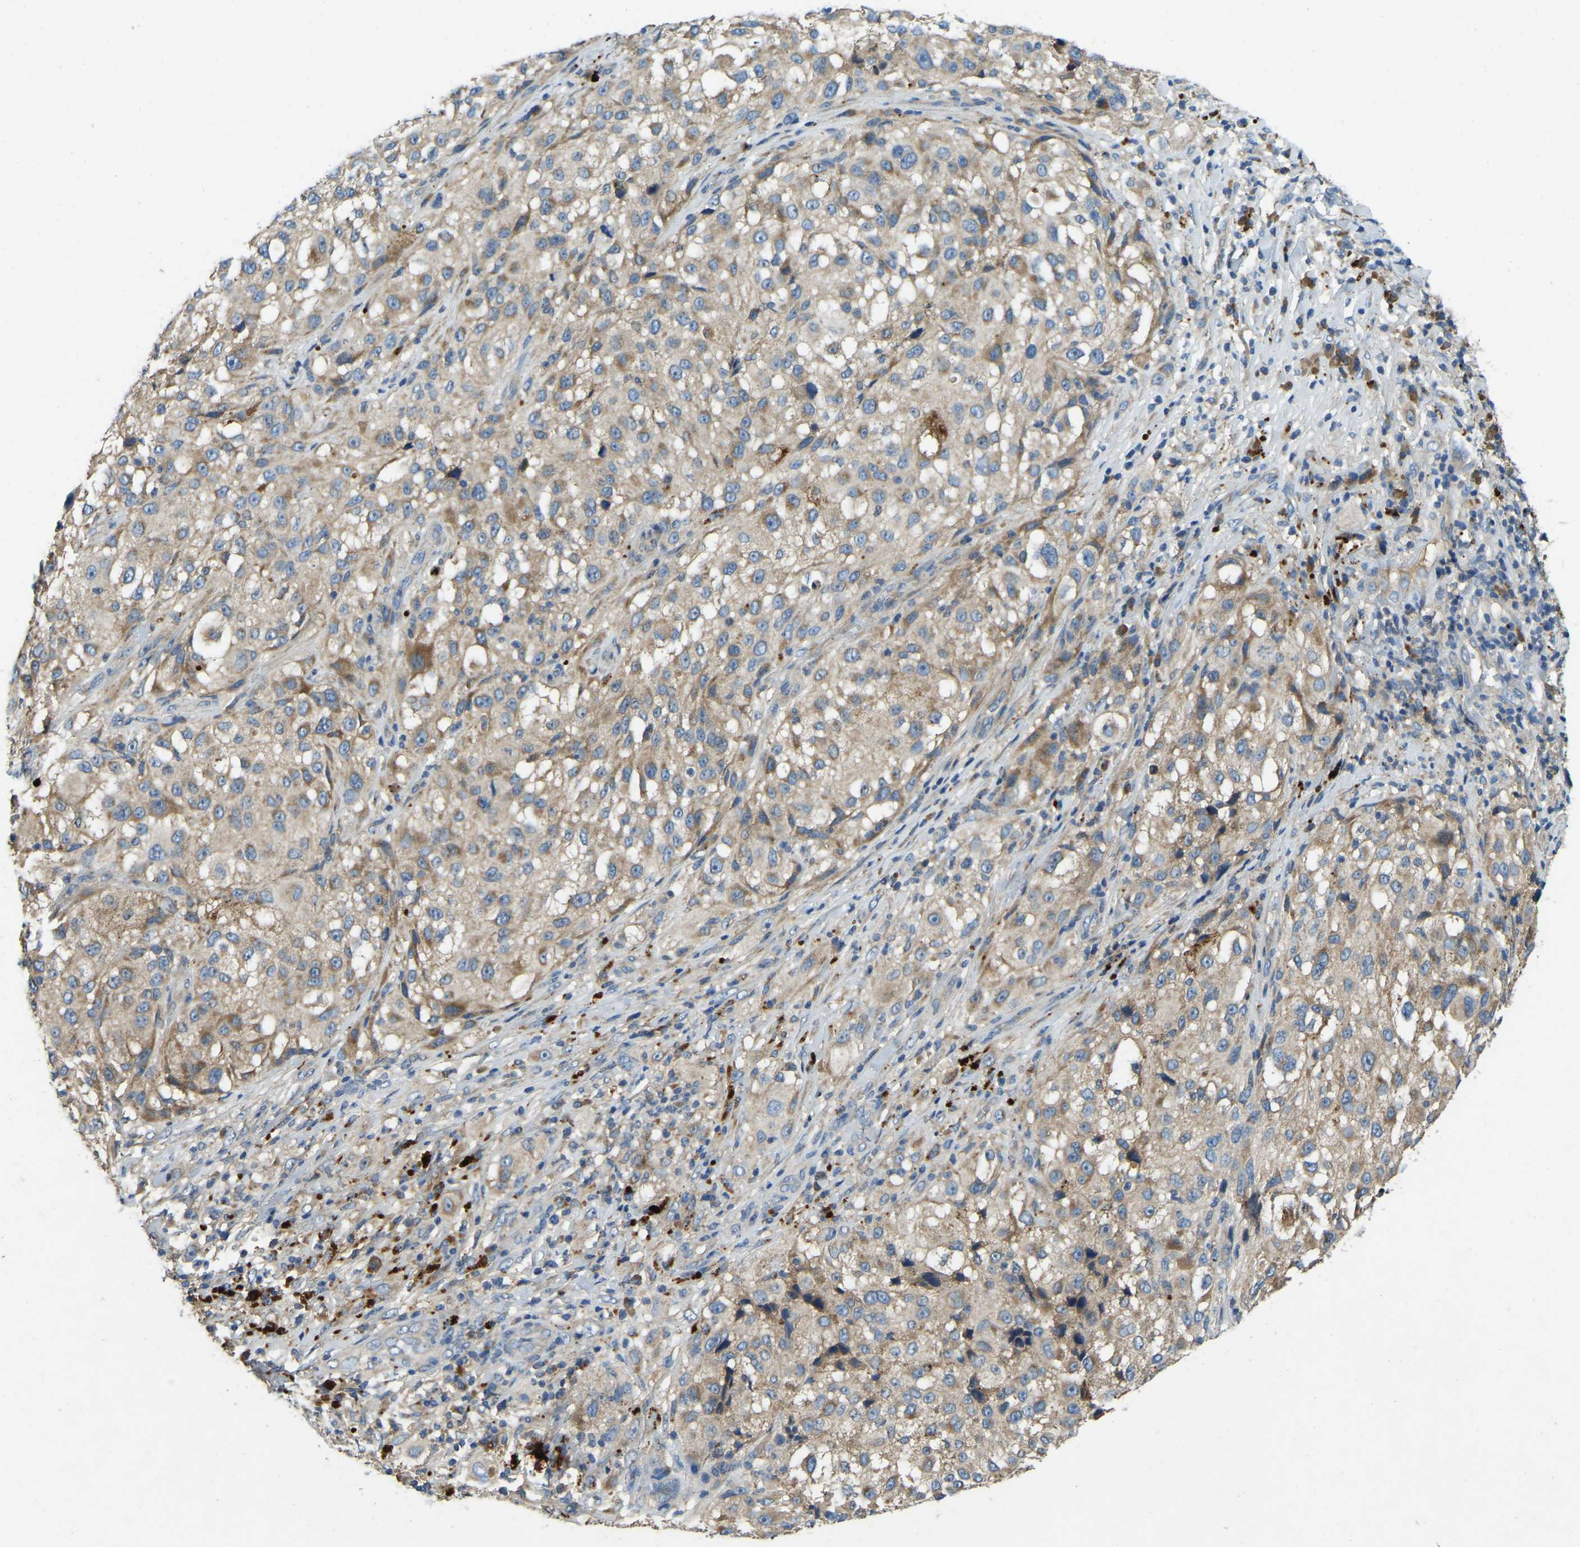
{"staining": {"intensity": "weak", "quantity": ">75%", "location": "cytoplasmic/membranous"}, "tissue": "melanoma", "cell_type": "Tumor cells", "image_type": "cancer", "snomed": [{"axis": "morphology", "description": "Necrosis, NOS"}, {"axis": "morphology", "description": "Malignant melanoma, NOS"}, {"axis": "topography", "description": "Skin"}], "caption": "The photomicrograph exhibits immunohistochemical staining of melanoma. There is weak cytoplasmic/membranous staining is appreciated in approximately >75% of tumor cells.", "gene": "ATP8B1", "patient": {"sex": "female", "age": 87}}